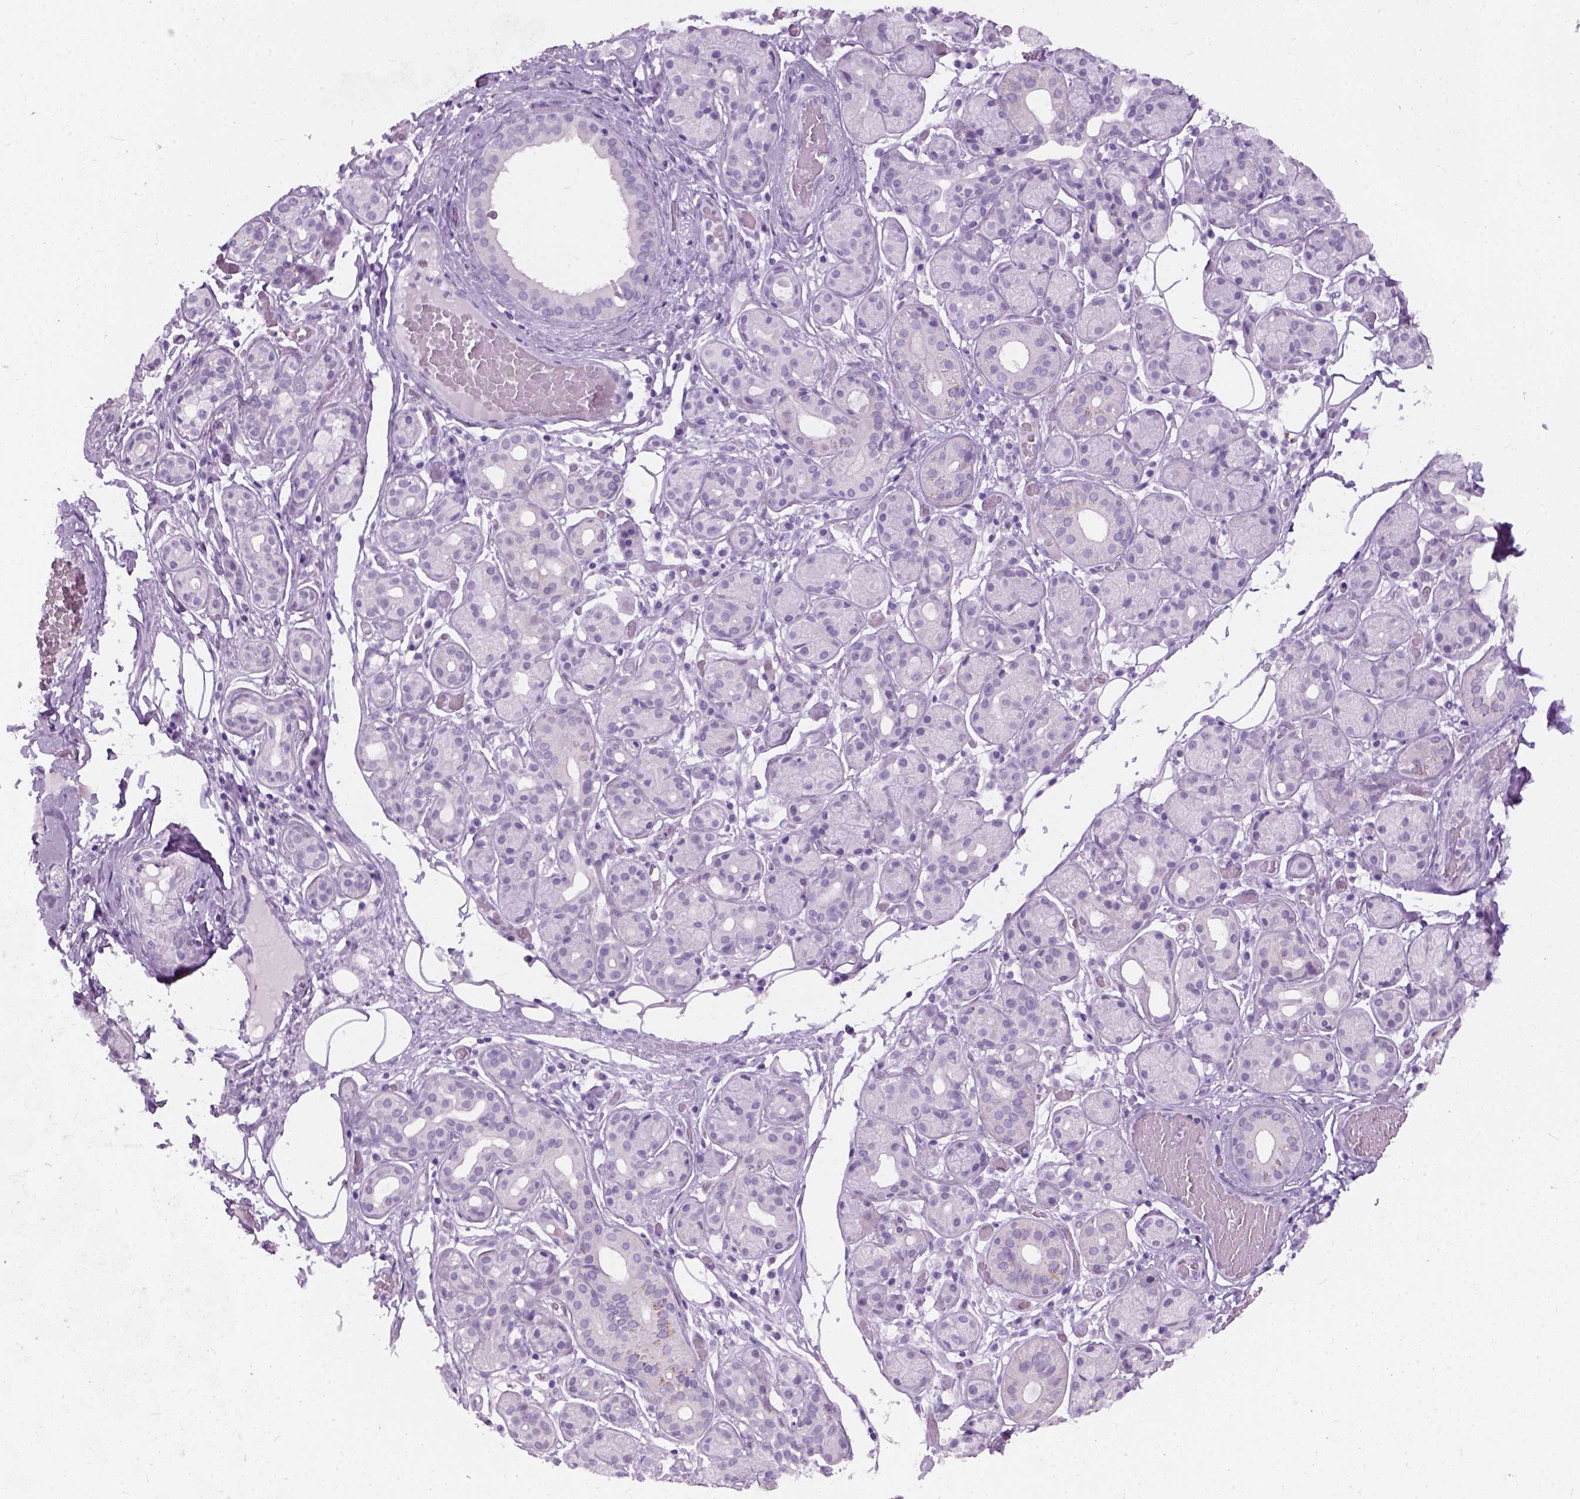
{"staining": {"intensity": "negative", "quantity": "none", "location": "none"}, "tissue": "salivary gland", "cell_type": "Glandular cells", "image_type": "normal", "snomed": [{"axis": "morphology", "description": "Normal tissue, NOS"}, {"axis": "topography", "description": "Salivary gland"}, {"axis": "topography", "description": "Peripheral nerve tissue"}], "caption": "Immunohistochemistry photomicrograph of benign salivary gland: human salivary gland stained with DAB demonstrates no significant protein positivity in glandular cells.", "gene": "AXDND1", "patient": {"sex": "male", "age": 71}}